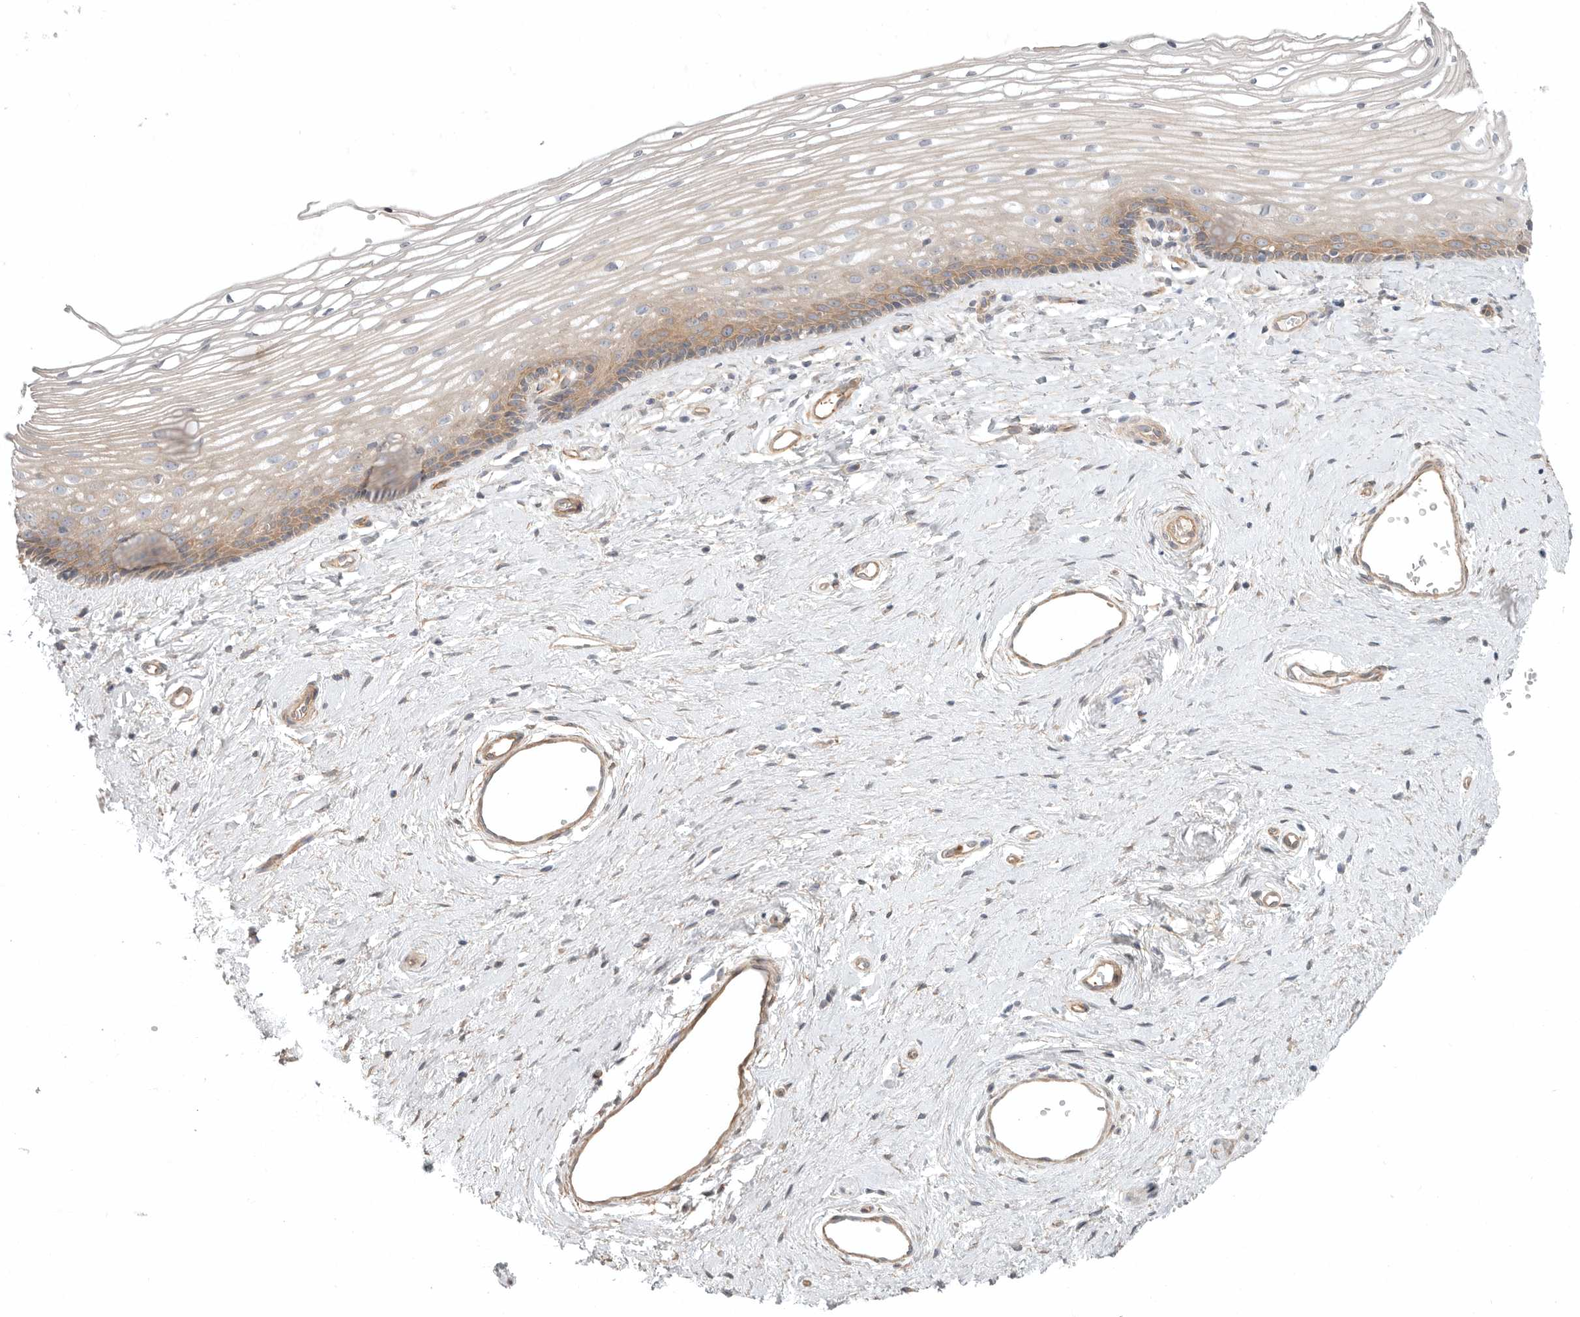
{"staining": {"intensity": "moderate", "quantity": "25%-75%", "location": "cytoplasmic/membranous"}, "tissue": "vagina", "cell_type": "Squamous epithelial cells", "image_type": "normal", "snomed": [{"axis": "morphology", "description": "Normal tissue, NOS"}, {"axis": "topography", "description": "Vagina"}], "caption": "DAB immunohistochemical staining of unremarkable vagina demonstrates moderate cytoplasmic/membranous protein staining in approximately 25%-75% of squamous epithelial cells. (DAB IHC with brightfield microscopy, high magnification).", "gene": "LONRF1", "patient": {"sex": "female", "age": 46}}